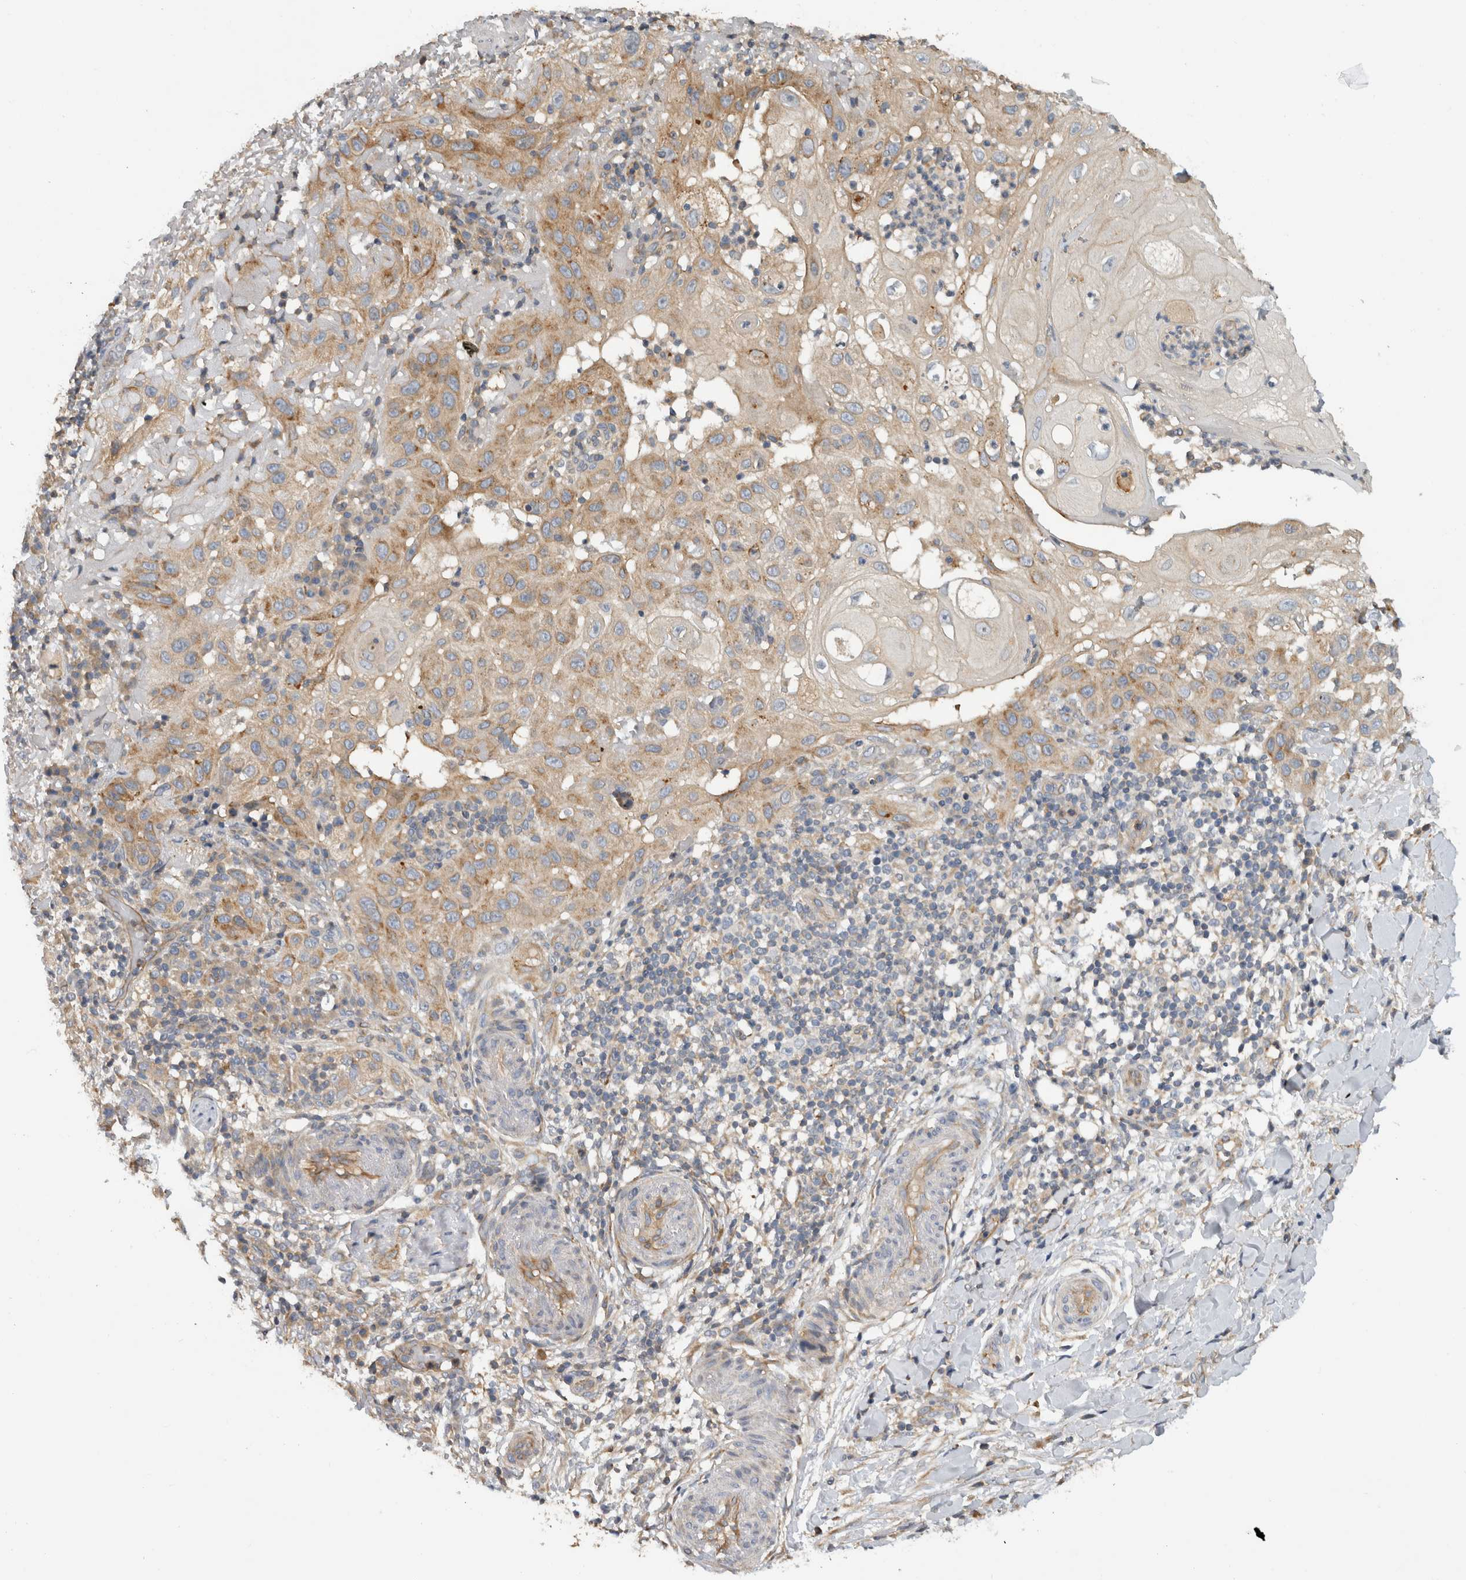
{"staining": {"intensity": "moderate", "quantity": "25%-75%", "location": "cytoplasmic/membranous"}, "tissue": "skin cancer", "cell_type": "Tumor cells", "image_type": "cancer", "snomed": [{"axis": "morphology", "description": "Normal tissue, NOS"}, {"axis": "morphology", "description": "Squamous cell carcinoma, NOS"}, {"axis": "topography", "description": "Skin"}], "caption": "This is a photomicrograph of IHC staining of skin cancer, which shows moderate expression in the cytoplasmic/membranous of tumor cells.", "gene": "PARP6", "patient": {"sex": "female", "age": 96}}